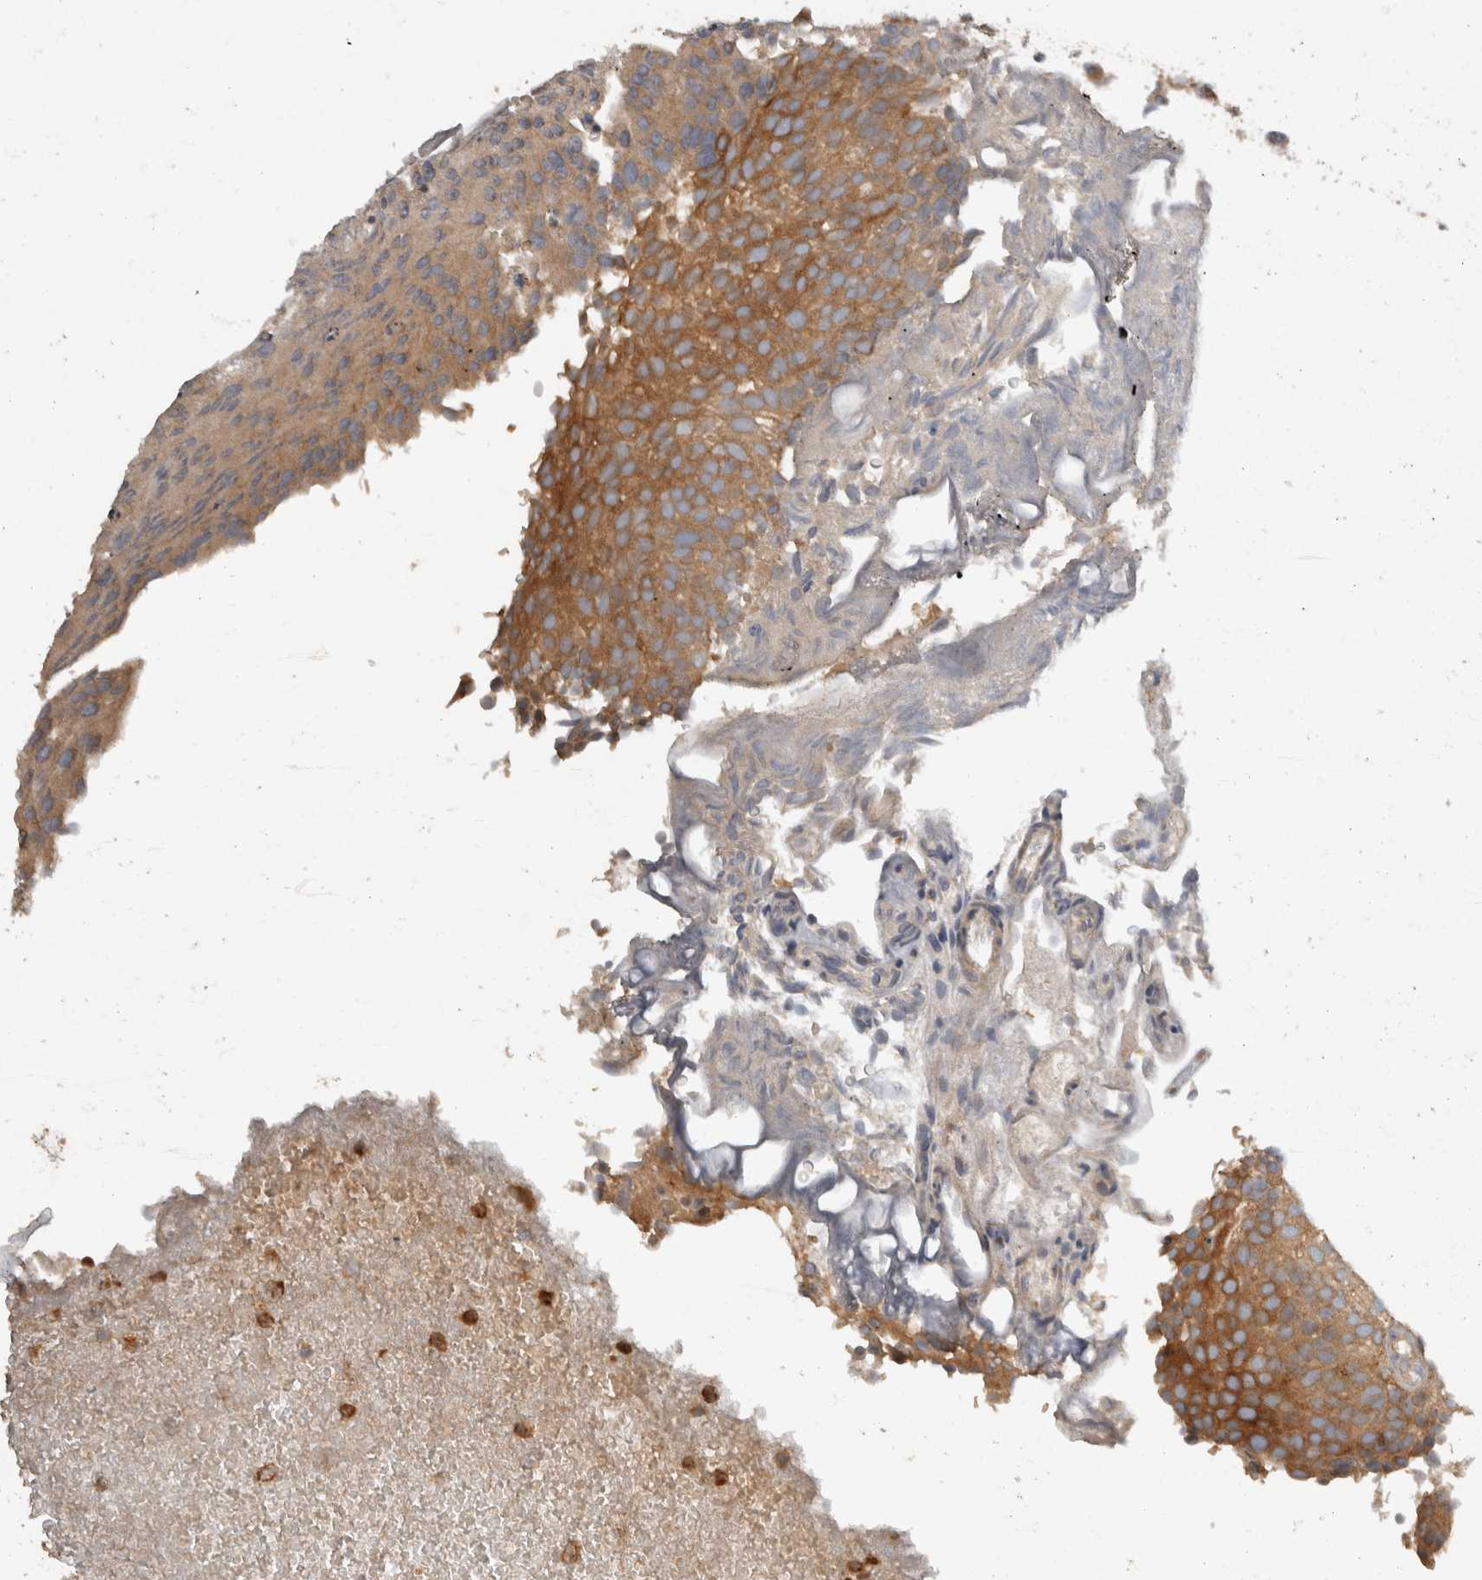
{"staining": {"intensity": "moderate", "quantity": ">75%", "location": "cytoplasmic/membranous"}, "tissue": "urothelial cancer", "cell_type": "Tumor cells", "image_type": "cancer", "snomed": [{"axis": "morphology", "description": "Urothelial carcinoma, Low grade"}, {"axis": "topography", "description": "Urinary bladder"}], "caption": "Urothelial cancer tissue demonstrates moderate cytoplasmic/membranous positivity in about >75% of tumor cells (brown staining indicates protein expression, while blue staining denotes nuclei).", "gene": "VEPH1", "patient": {"sex": "male", "age": 78}}